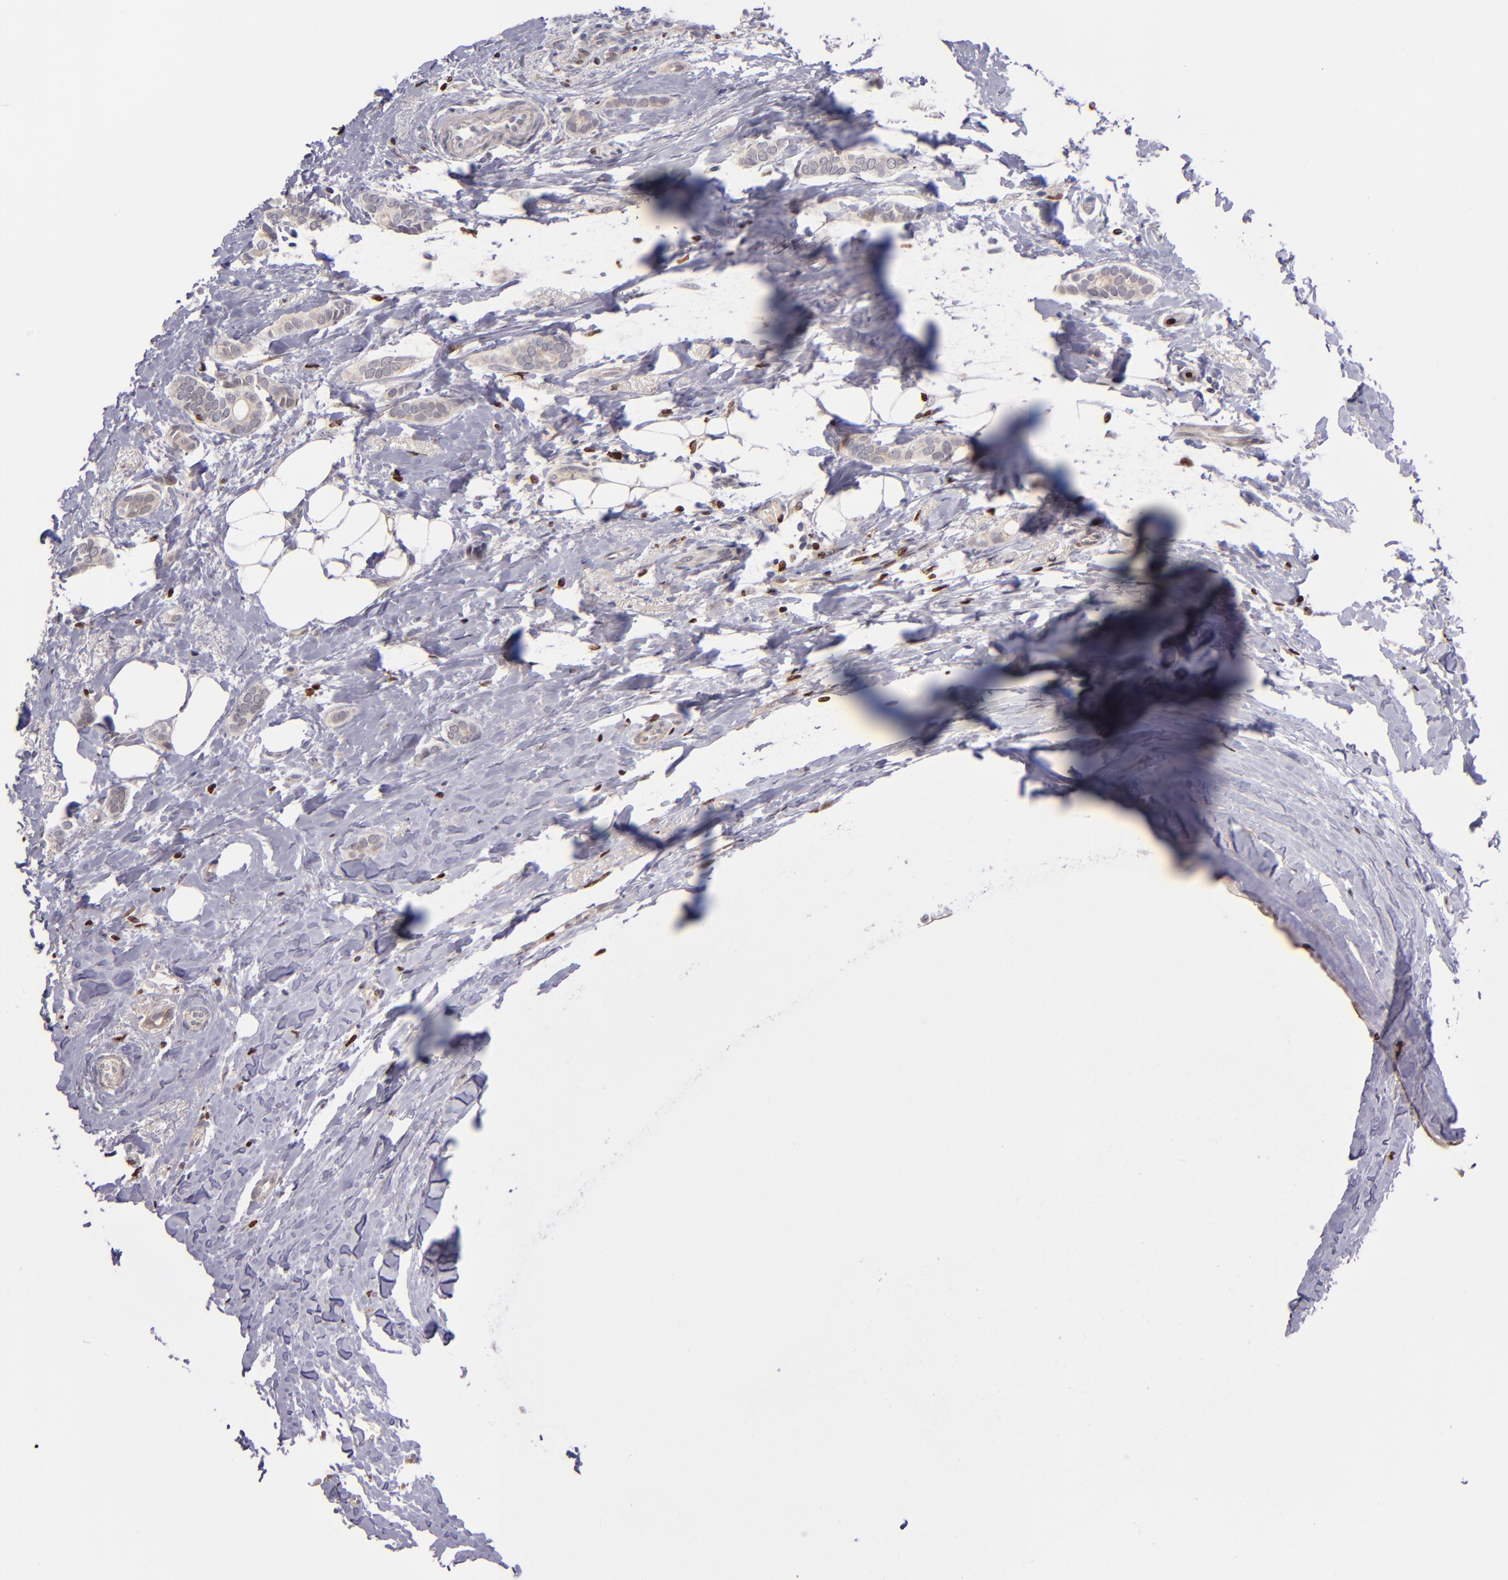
{"staining": {"intensity": "weak", "quantity": "25%-75%", "location": "nuclear"}, "tissue": "breast cancer", "cell_type": "Tumor cells", "image_type": "cancer", "snomed": [{"axis": "morphology", "description": "Duct carcinoma"}, {"axis": "topography", "description": "Breast"}], "caption": "Human breast cancer (invasive ductal carcinoma) stained with a protein marker exhibits weak staining in tumor cells.", "gene": "CDKL5", "patient": {"sex": "female", "age": 54}}